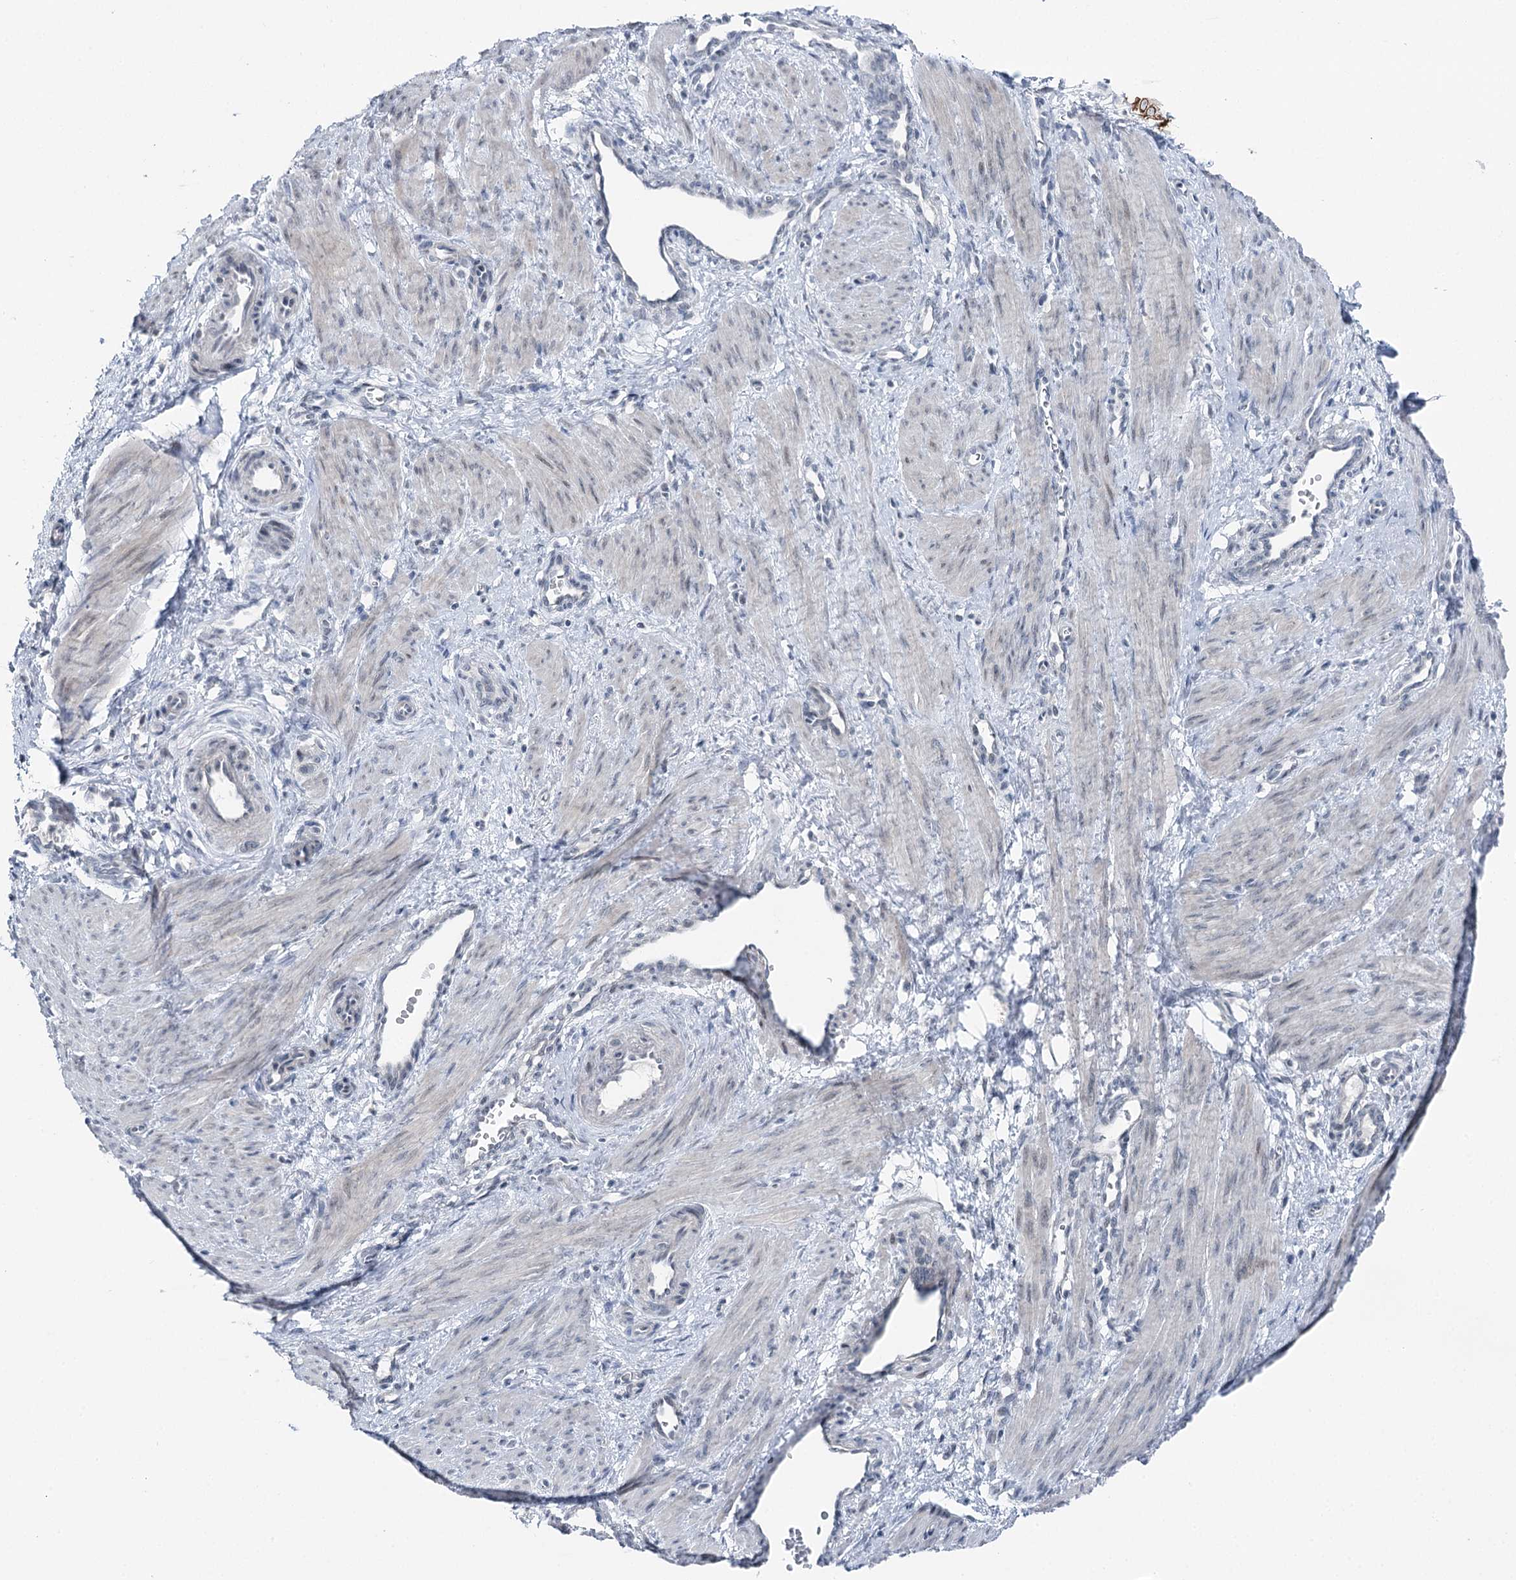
{"staining": {"intensity": "negative", "quantity": "none", "location": "none"}, "tissue": "smooth muscle", "cell_type": "Smooth muscle cells", "image_type": "normal", "snomed": [{"axis": "morphology", "description": "Normal tissue, NOS"}, {"axis": "topography", "description": "Endometrium"}], "caption": "The micrograph shows no significant positivity in smooth muscle cells of smooth muscle. Brightfield microscopy of immunohistochemistry stained with DAB (3,3'-diaminobenzidine) (brown) and hematoxylin (blue), captured at high magnification.", "gene": "STEEP1", "patient": {"sex": "female", "age": 33}}